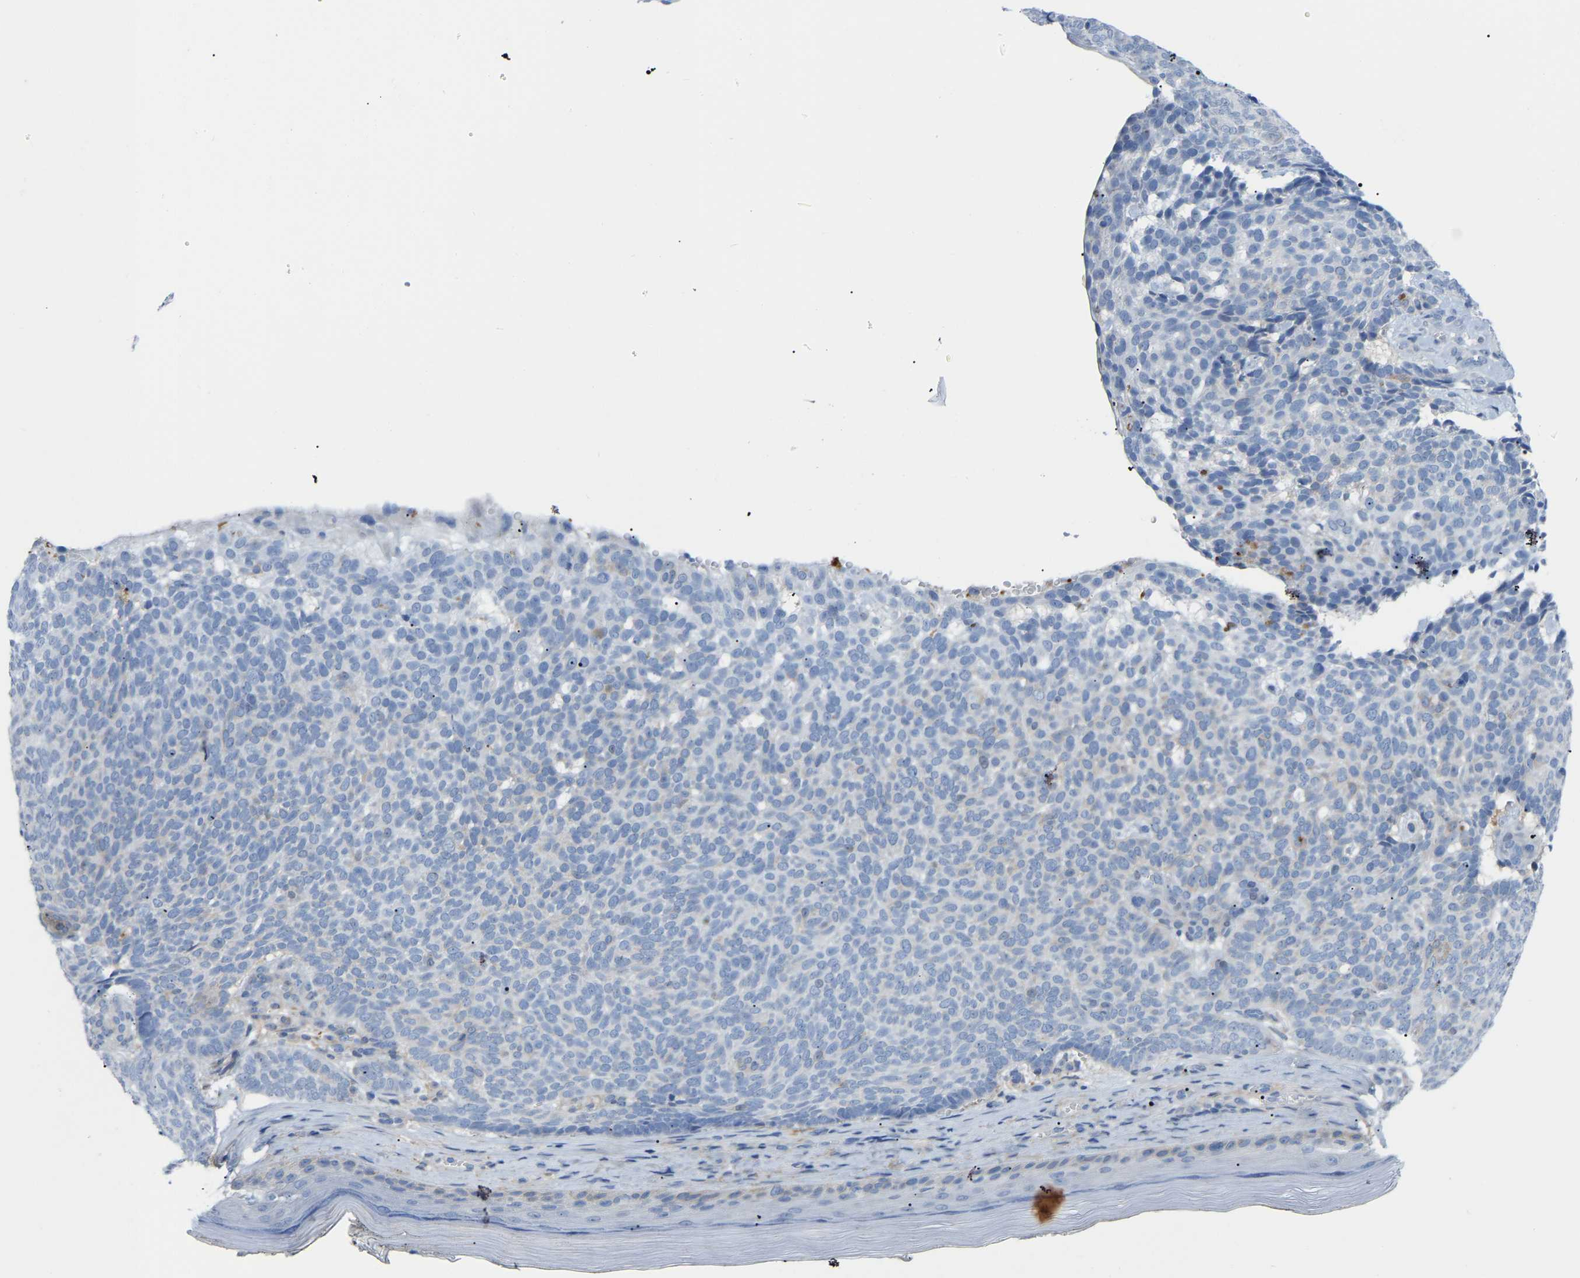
{"staining": {"intensity": "negative", "quantity": "none", "location": "none"}, "tissue": "skin cancer", "cell_type": "Tumor cells", "image_type": "cancer", "snomed": [{"axis": "morphology", "description": "Basal cell carcinoma"}, {"axis": "topography", "description": "Skin"}], "caption": "This is an IHC histopathology image of skin cancer (basal cell carcinoma). There is no staining in tumor cells.", "gene": "ABTB2", "patient": {"sex": "male", "age": 61}}